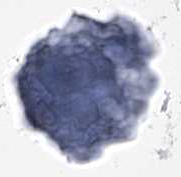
{"staining": {"intensity": "moderate", "quantity": ">75%", "location": "cytoplasmic/membranous"}, "tissue": "ovarian cancer", "cell_type": "Tumor cells", "image_type": "cancer", "snomed": [{"axis": "morphology", "description": "Carcinoma, endometroid"}, {"axis": "topography", "description": "Ovary"}], "caption": "Immunohistochemical staining of human ovarian cancer displays medium levels of moderate cytoplasmic/membranous protein positivity in about >75% of tumor cells.", "gene": "ECHDC3", "patient": {"sex": "female", "age": 62}}